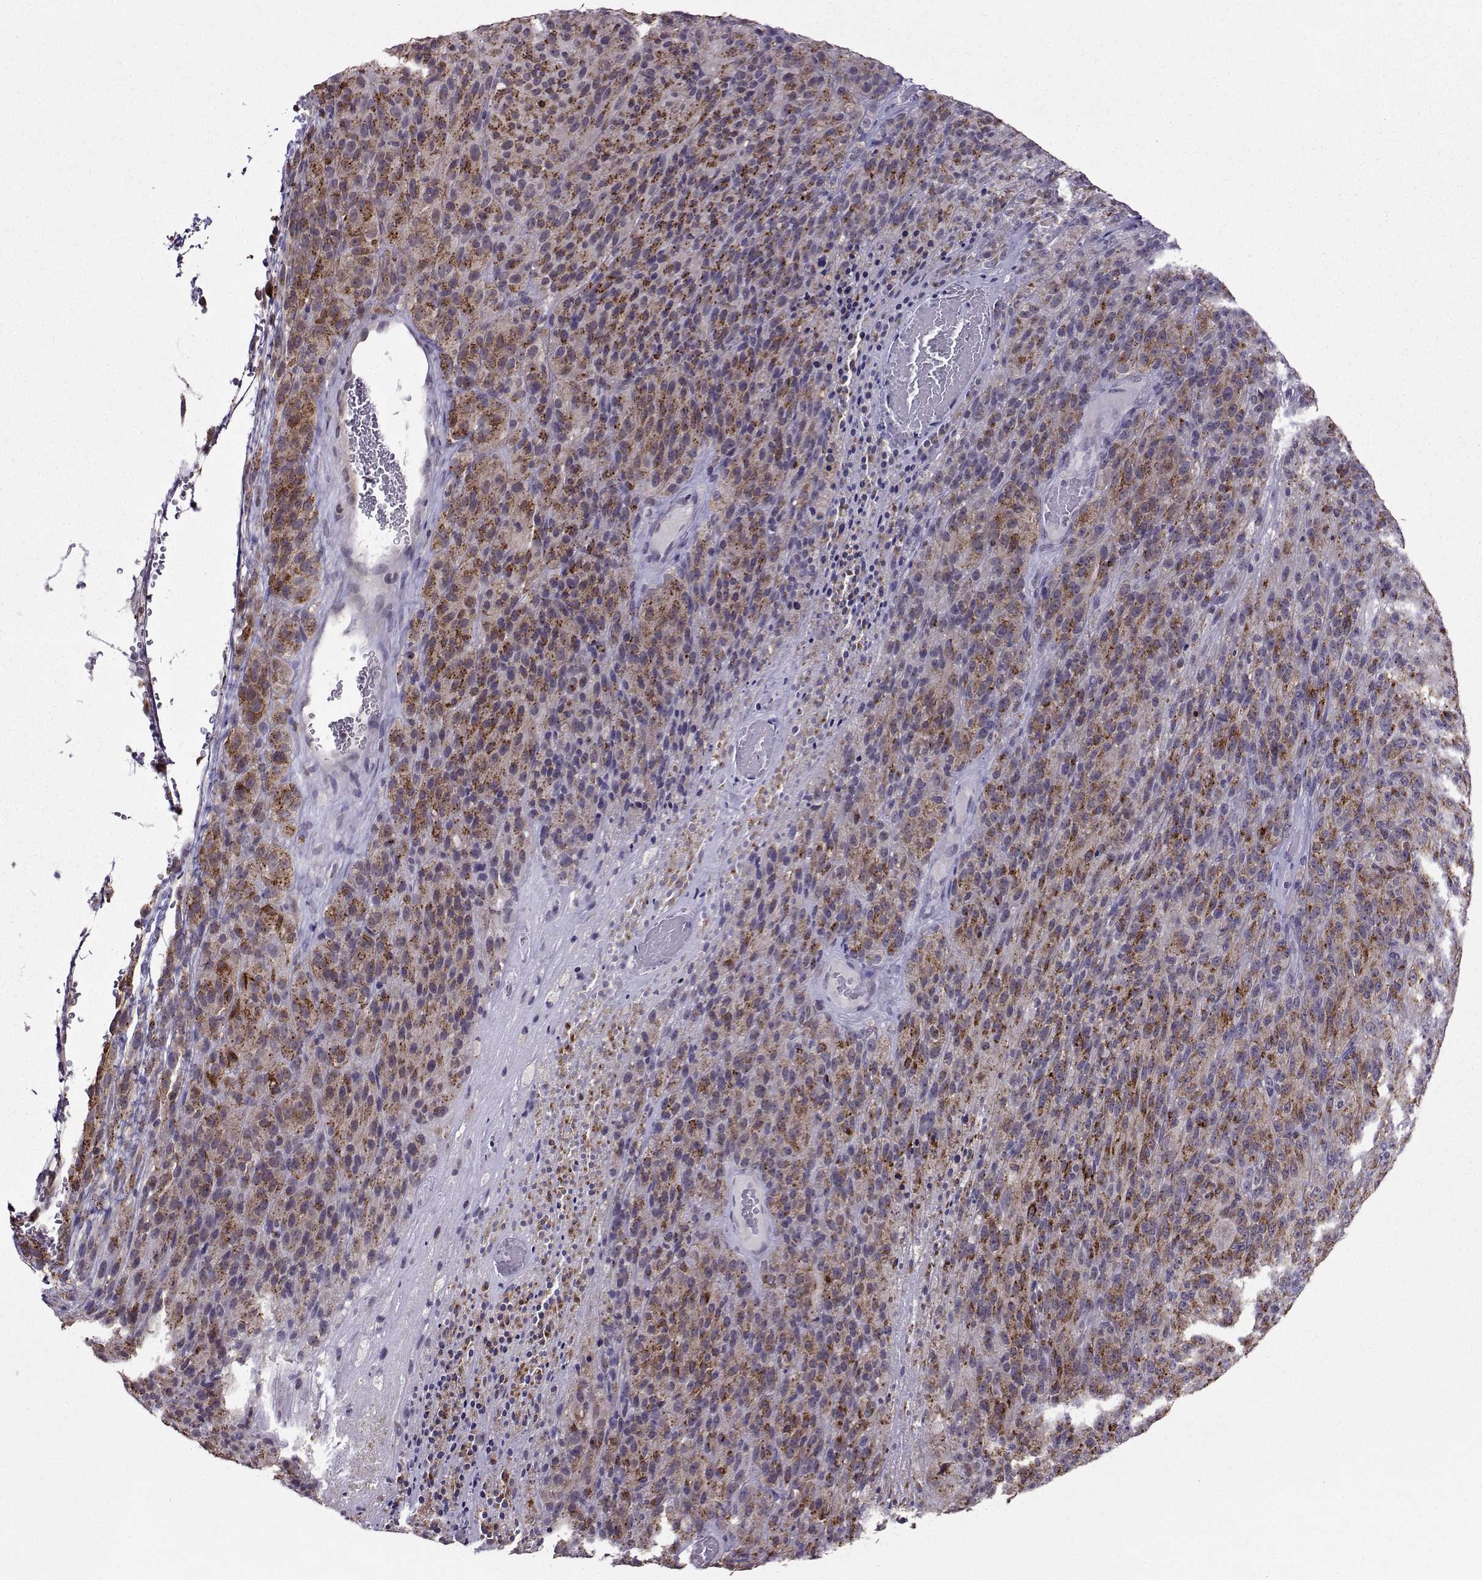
{"staining": {"intensity": "moderate", "quantity": ">75%", "location": "cytoplasmic/membranous"}, "tissue": "melanoma", "cell_type": "Tumor cells", "image_type": "cancer", "snomed": [{"axis": "morphology", "description": "Malignant melanoma, Metastatic site"}, {"axis": "topography", "description": "Brain"}], "caption": "The immunohistochemical stain labels moderate cytoplasmic/membranous expression in tumor cells of malignant melanoma (metastatic site) tissue.", "gene": "DDX20", "patient": {"sex": "female", "age": 56}}